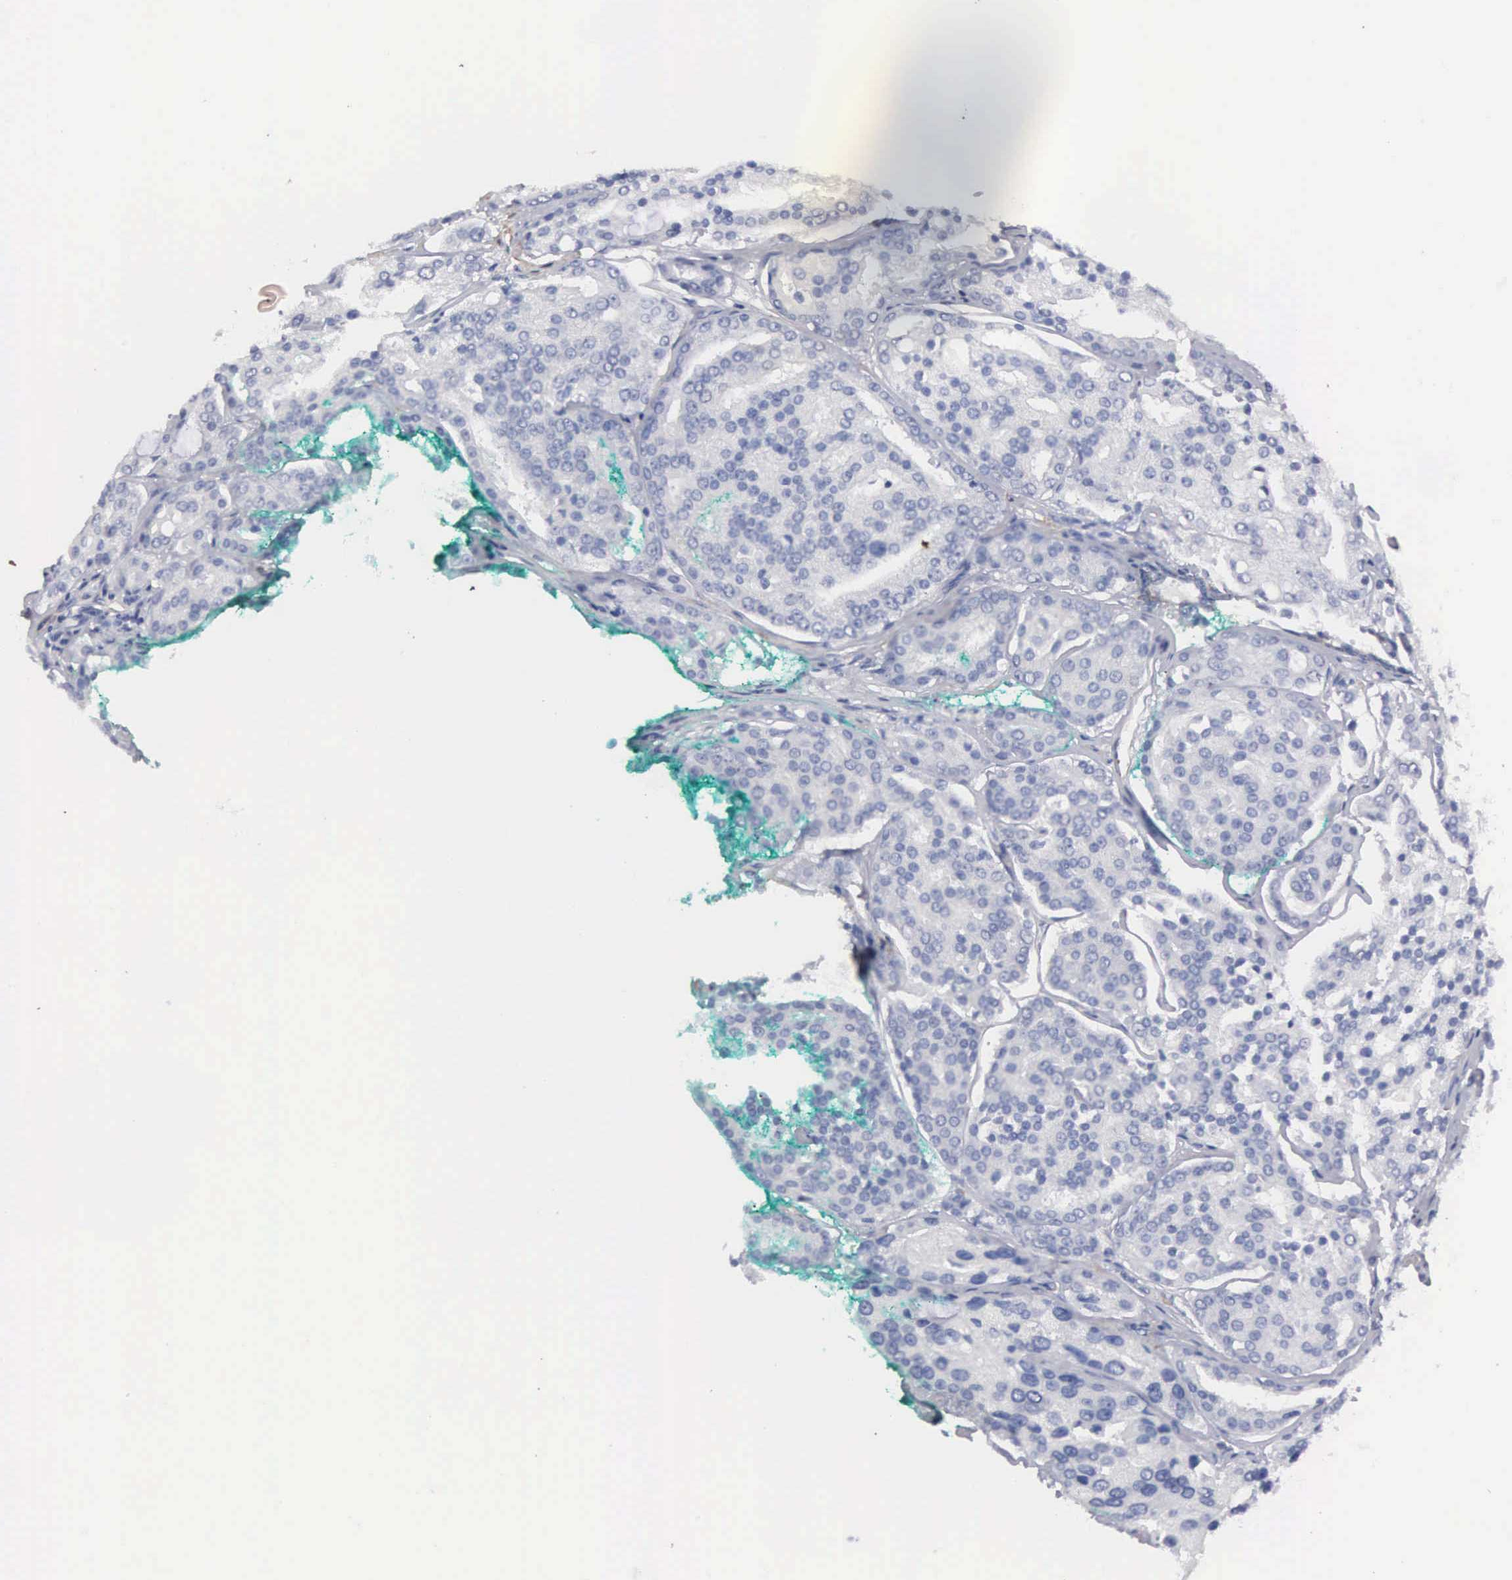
{"staining": {"intensity": "negative", "quantity": "none", "location": "none"}, "tissue": "prostate cancer", "cell_type": "Tumor cells", "image_type": "cancer", "snomed": [{"axis": "morphology", "description": "Adenocarcinoma, High grade"}, {"axis": "topography", "description": "Prostate"}], "caption": "This is a micrograph of immunohistochemistry (IHC) staining of prostate cancer (high-grade adenocarcinoma), which shows no staining in tumor cells.", "gene": "ELFN2", "patient": {"sex": "male", "age": 64}}